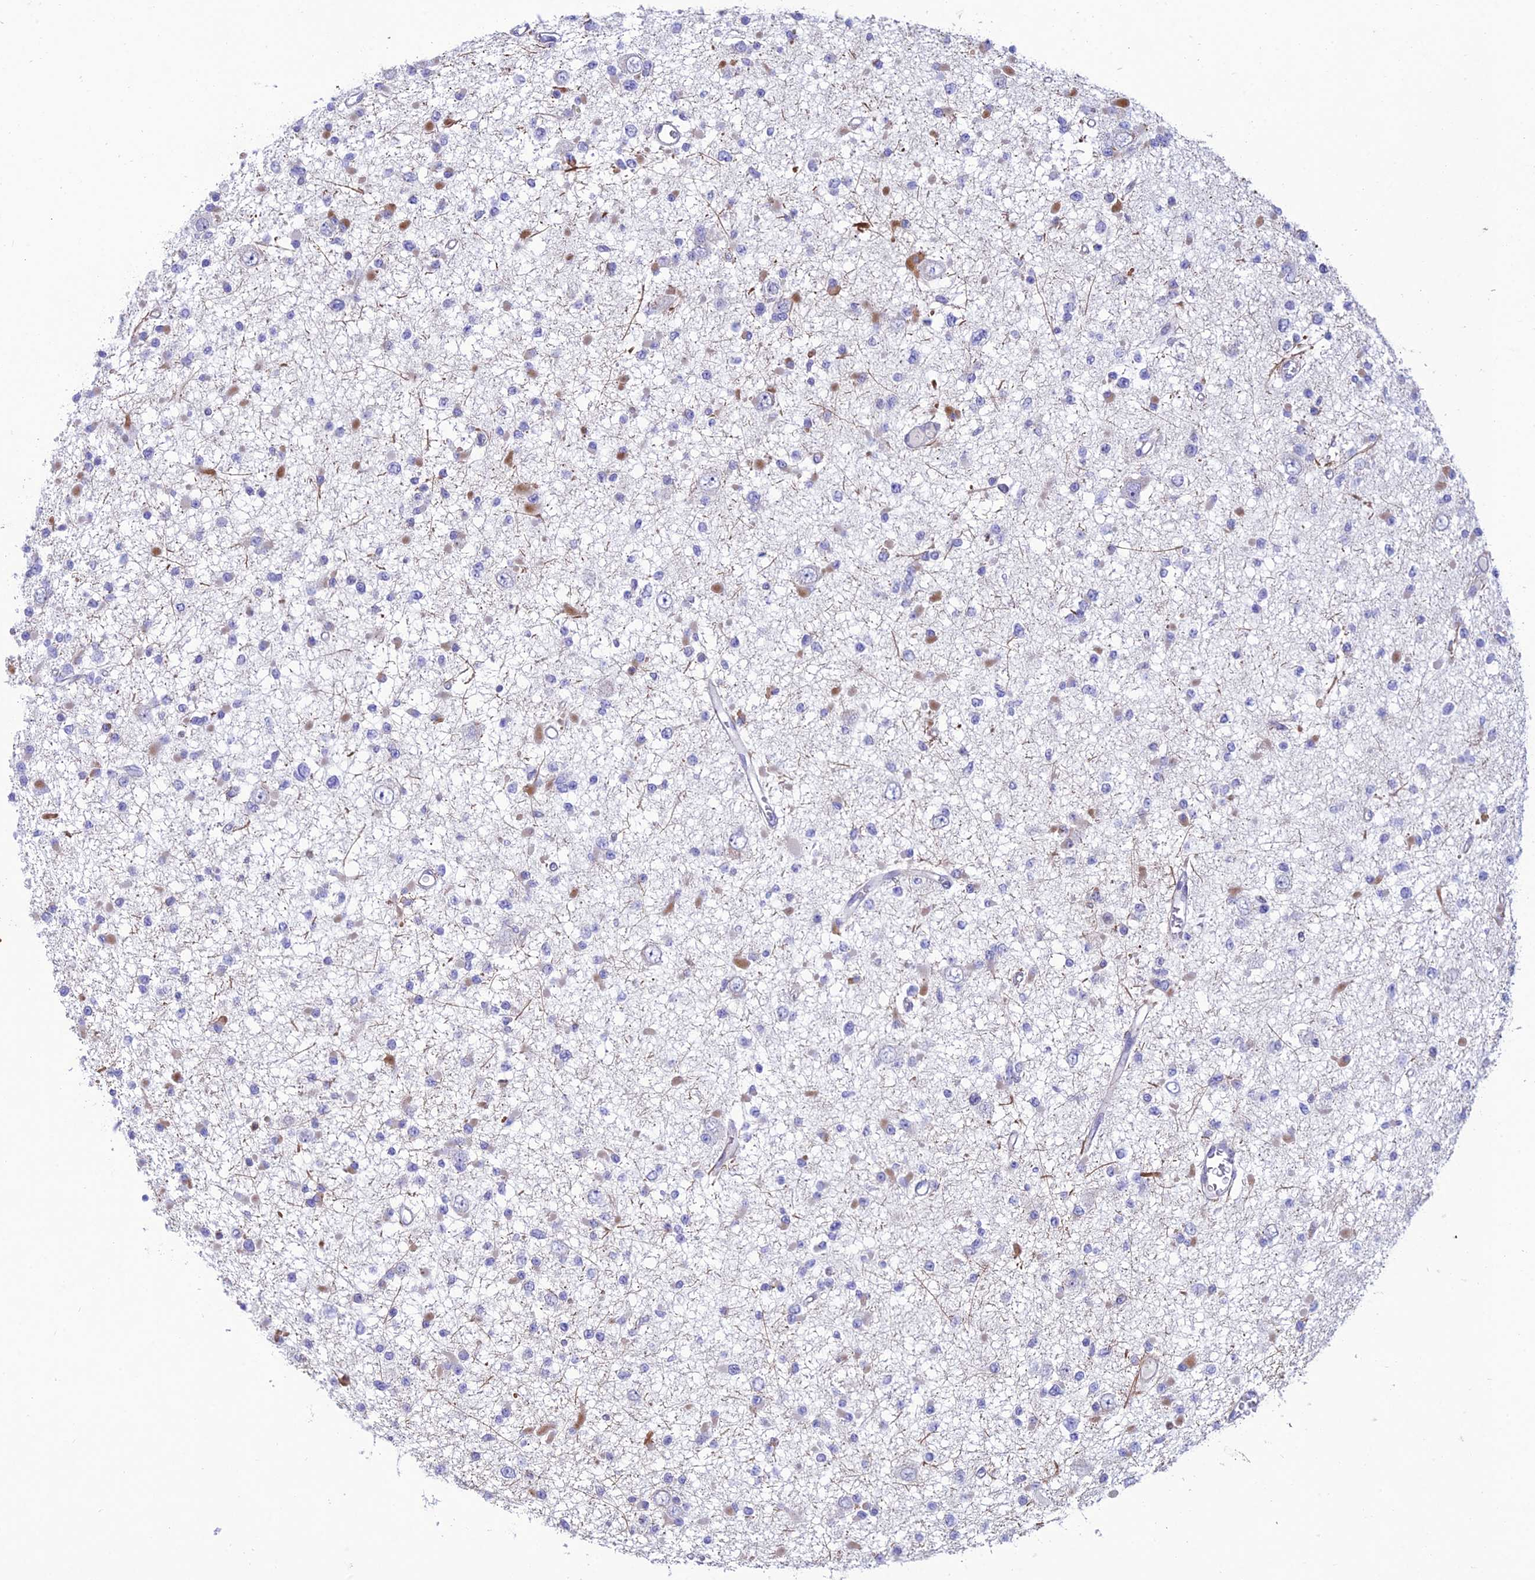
{"staining": {"intensity": "negative", "quantity": "none", "location": "none"}, "tissue": "glioma", "cell_type": "Tumor cells", "image_type": "cancer", "snomed": [{"axis": "morphology", "description": "Glioma, malignant, Low grade"}, {"axis": "topography", "description": "Brain"}], "caption": "DAB (3,3'-diaminobenzidine) immunohistochemical staining of glioma displays no significant positivity in tumor cells. (Immunohistochemistry (ihc), brightfield microscopy, high magnification).", "gene": "FAM76A", "patient": {"sex": "female", "age": 22}}